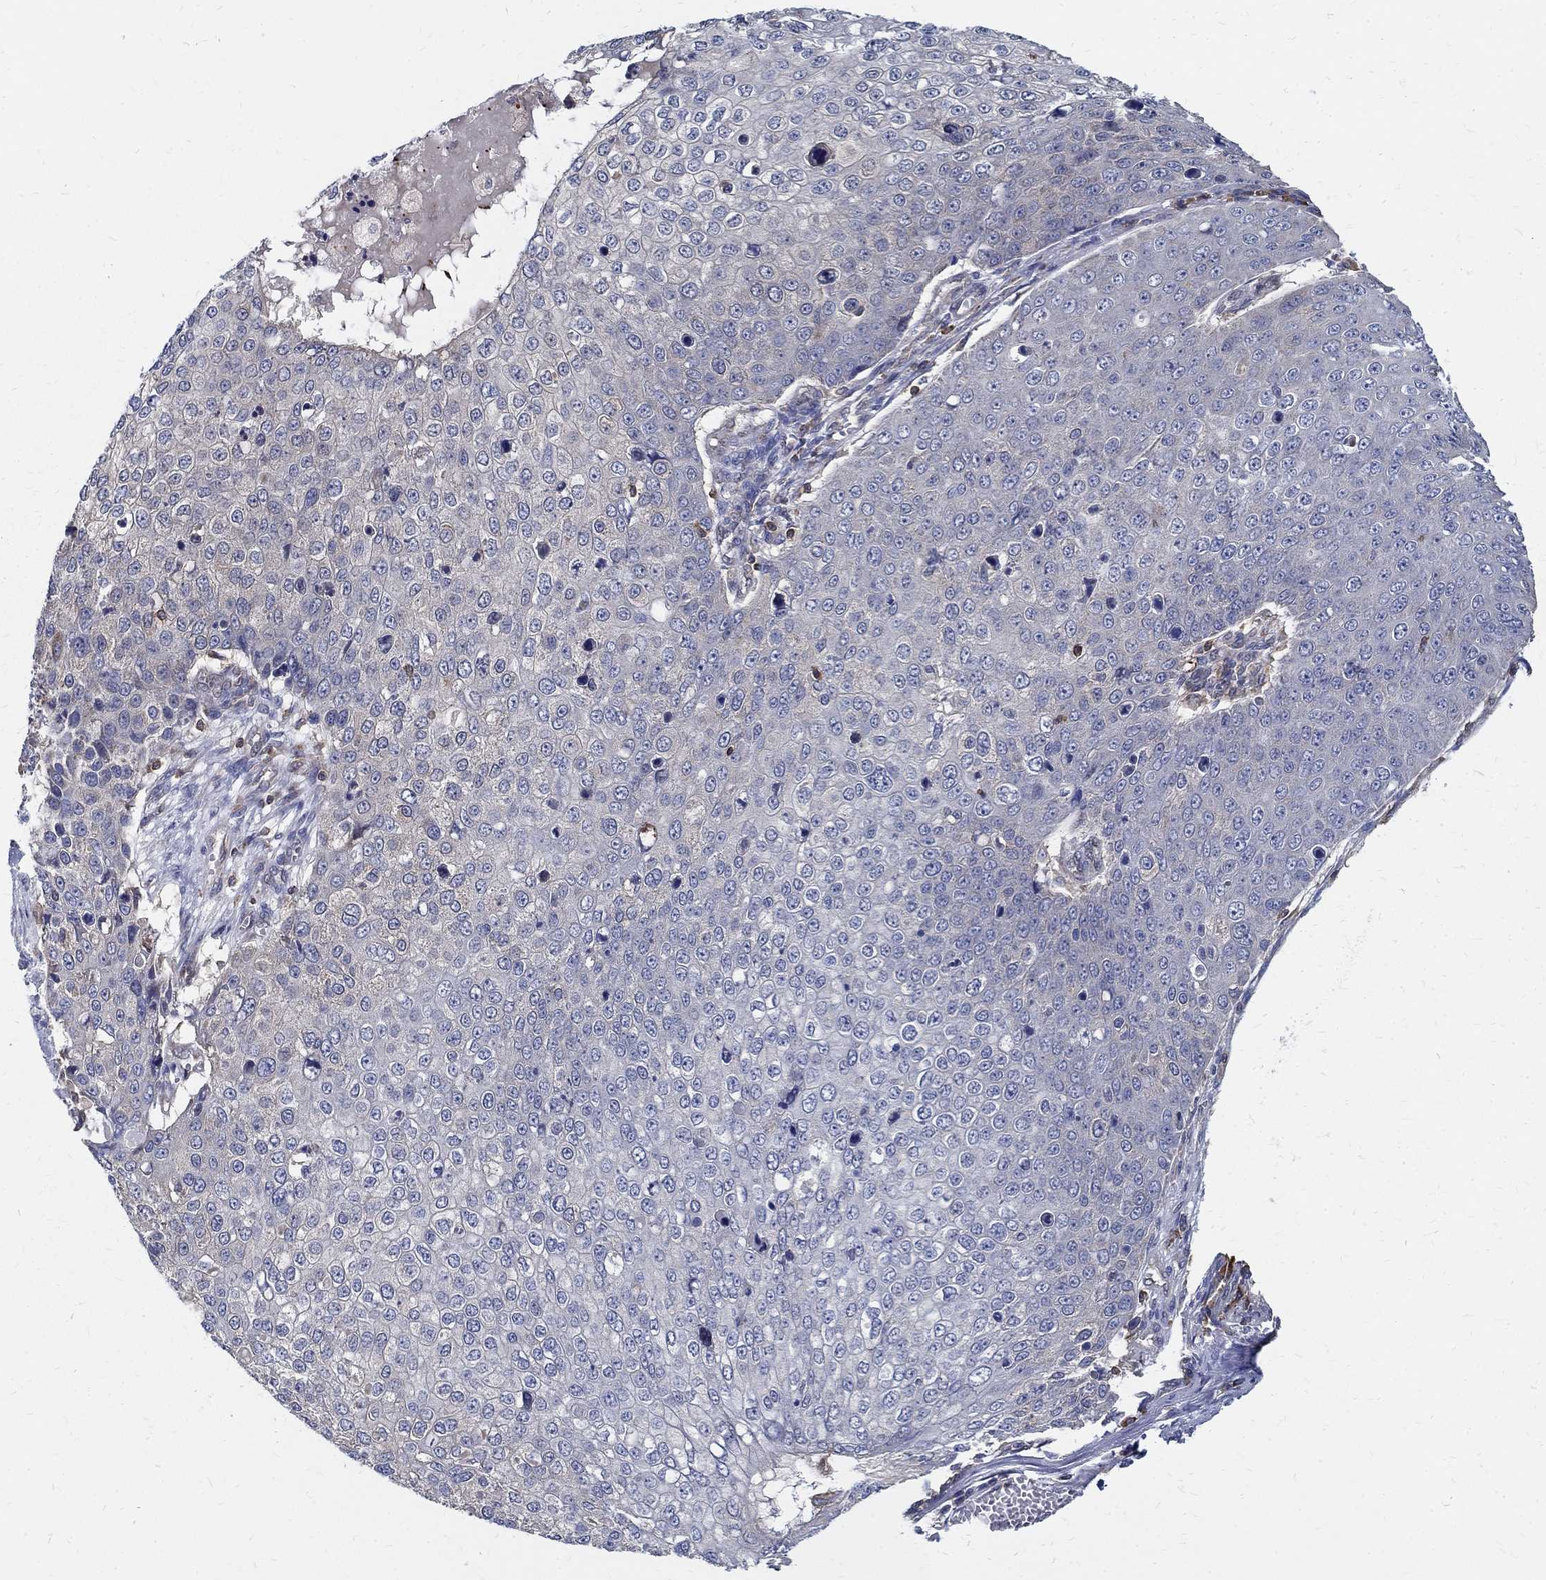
{"staining": {"intensity": "negative", "quantity": "none", "location": "none"}, "tissue": "skin cancer", "cell_type": "Tumor cells", "image_type": "cancer", "snomed": [{"axis": "morphology", "description": "Squamous cell carcinoma, NOS"}, {"axis": "topography", "description": "Skin"}], "caption": "The histopathology image reveals no significant expression in tumor cells of skin cancer. (Brightfield microscopy of DAB IHC at high magnification).", "gene": "AGAP2", "patient": {"sex": "male", "age": 71}}